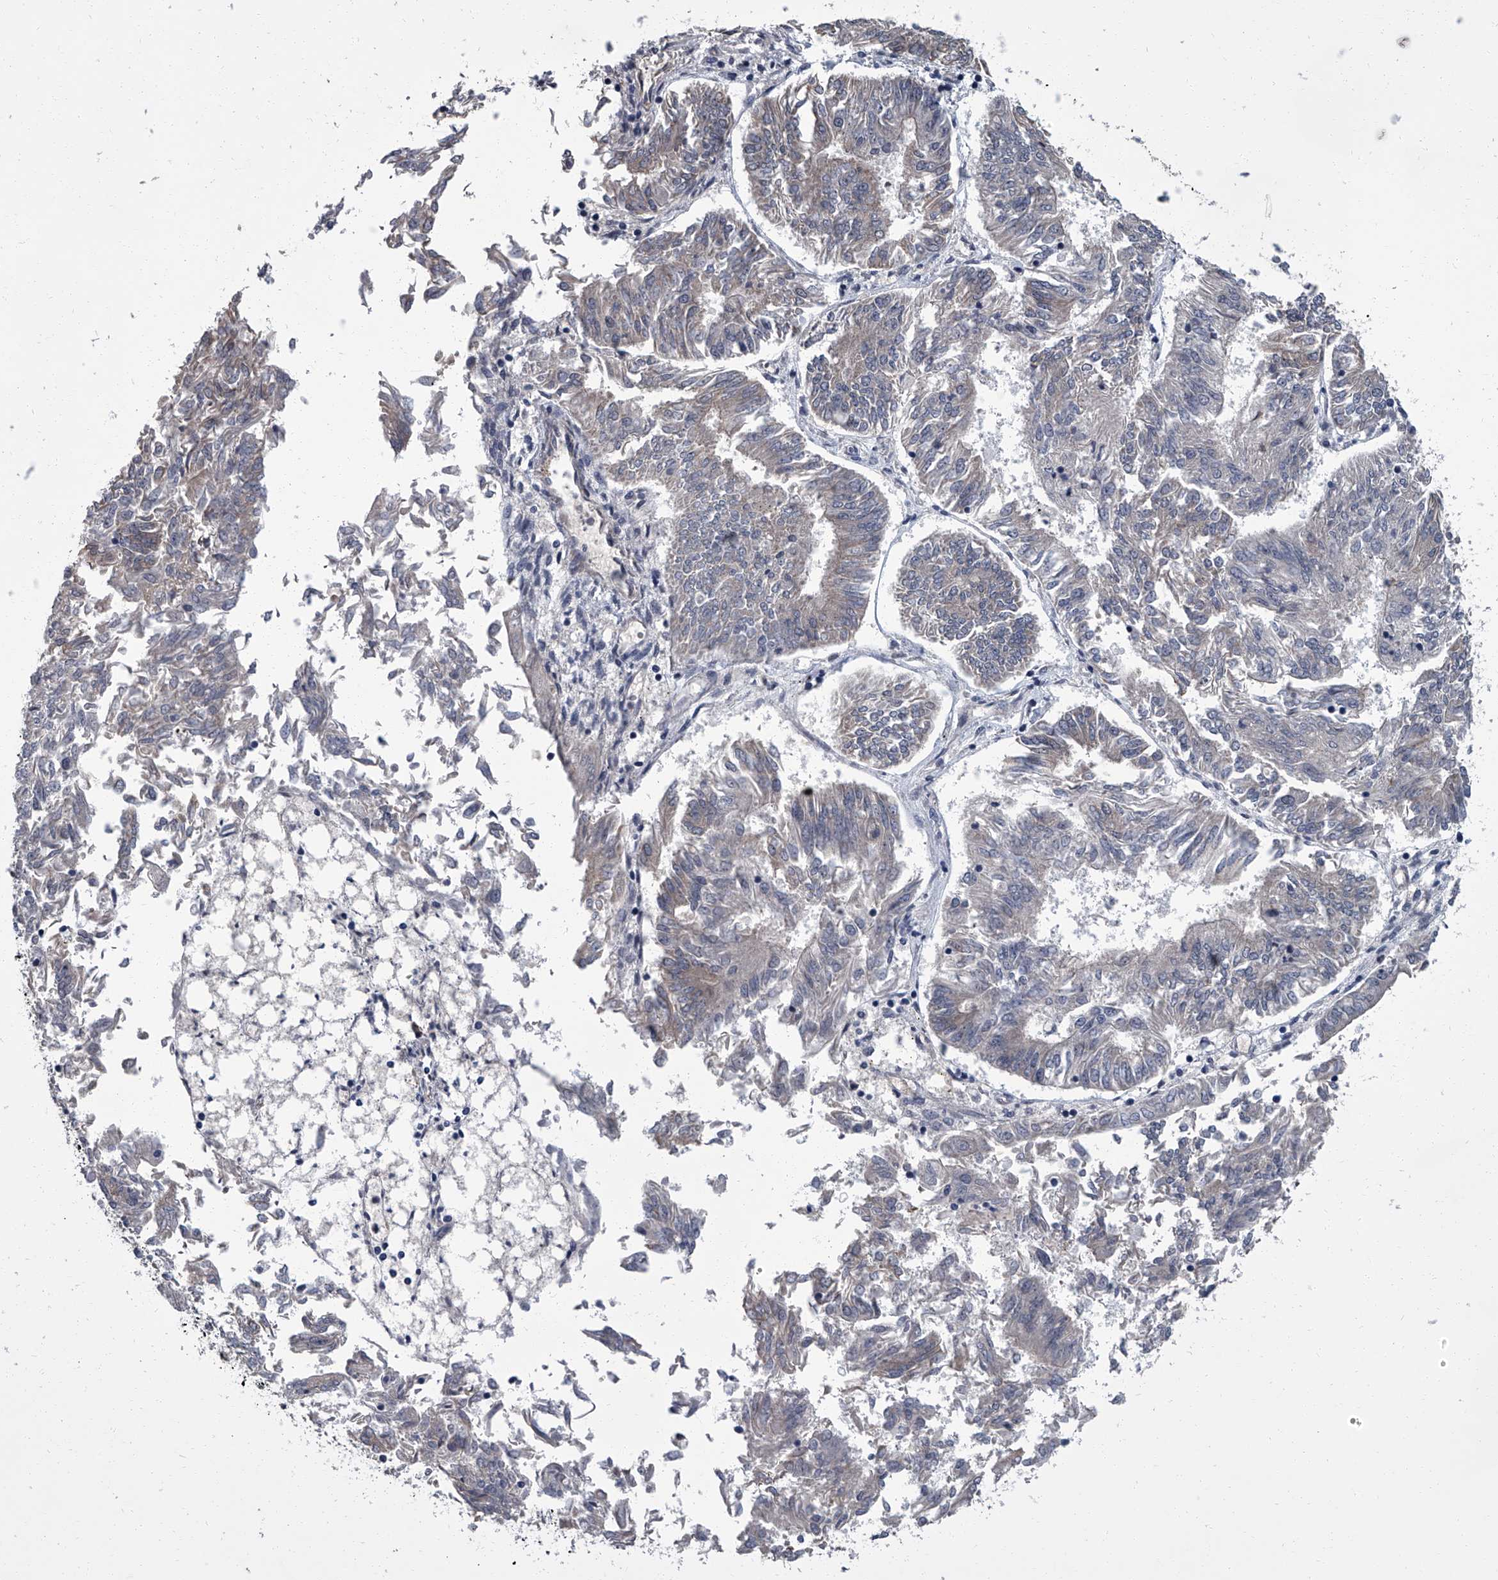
{"staining": {"intensity": "negative", "quantity": "none", "location": "none"}, "tissue": "endometrial cancer", "cell_type": "Tumor cells", "image_type": "cancer", "snomed": [{"axis": "morphology", "description": "Adenocarcinoma, NOS"}, {"axis": "topography", "description": "Endometrium"}], "caption": "Human endometrial adenocarcinoma stained for a protein using immunohistochemistry reveals no expression in tumor cells.", "gene": "ZNF274", "patient": {"sex": "female", "age": 58}}